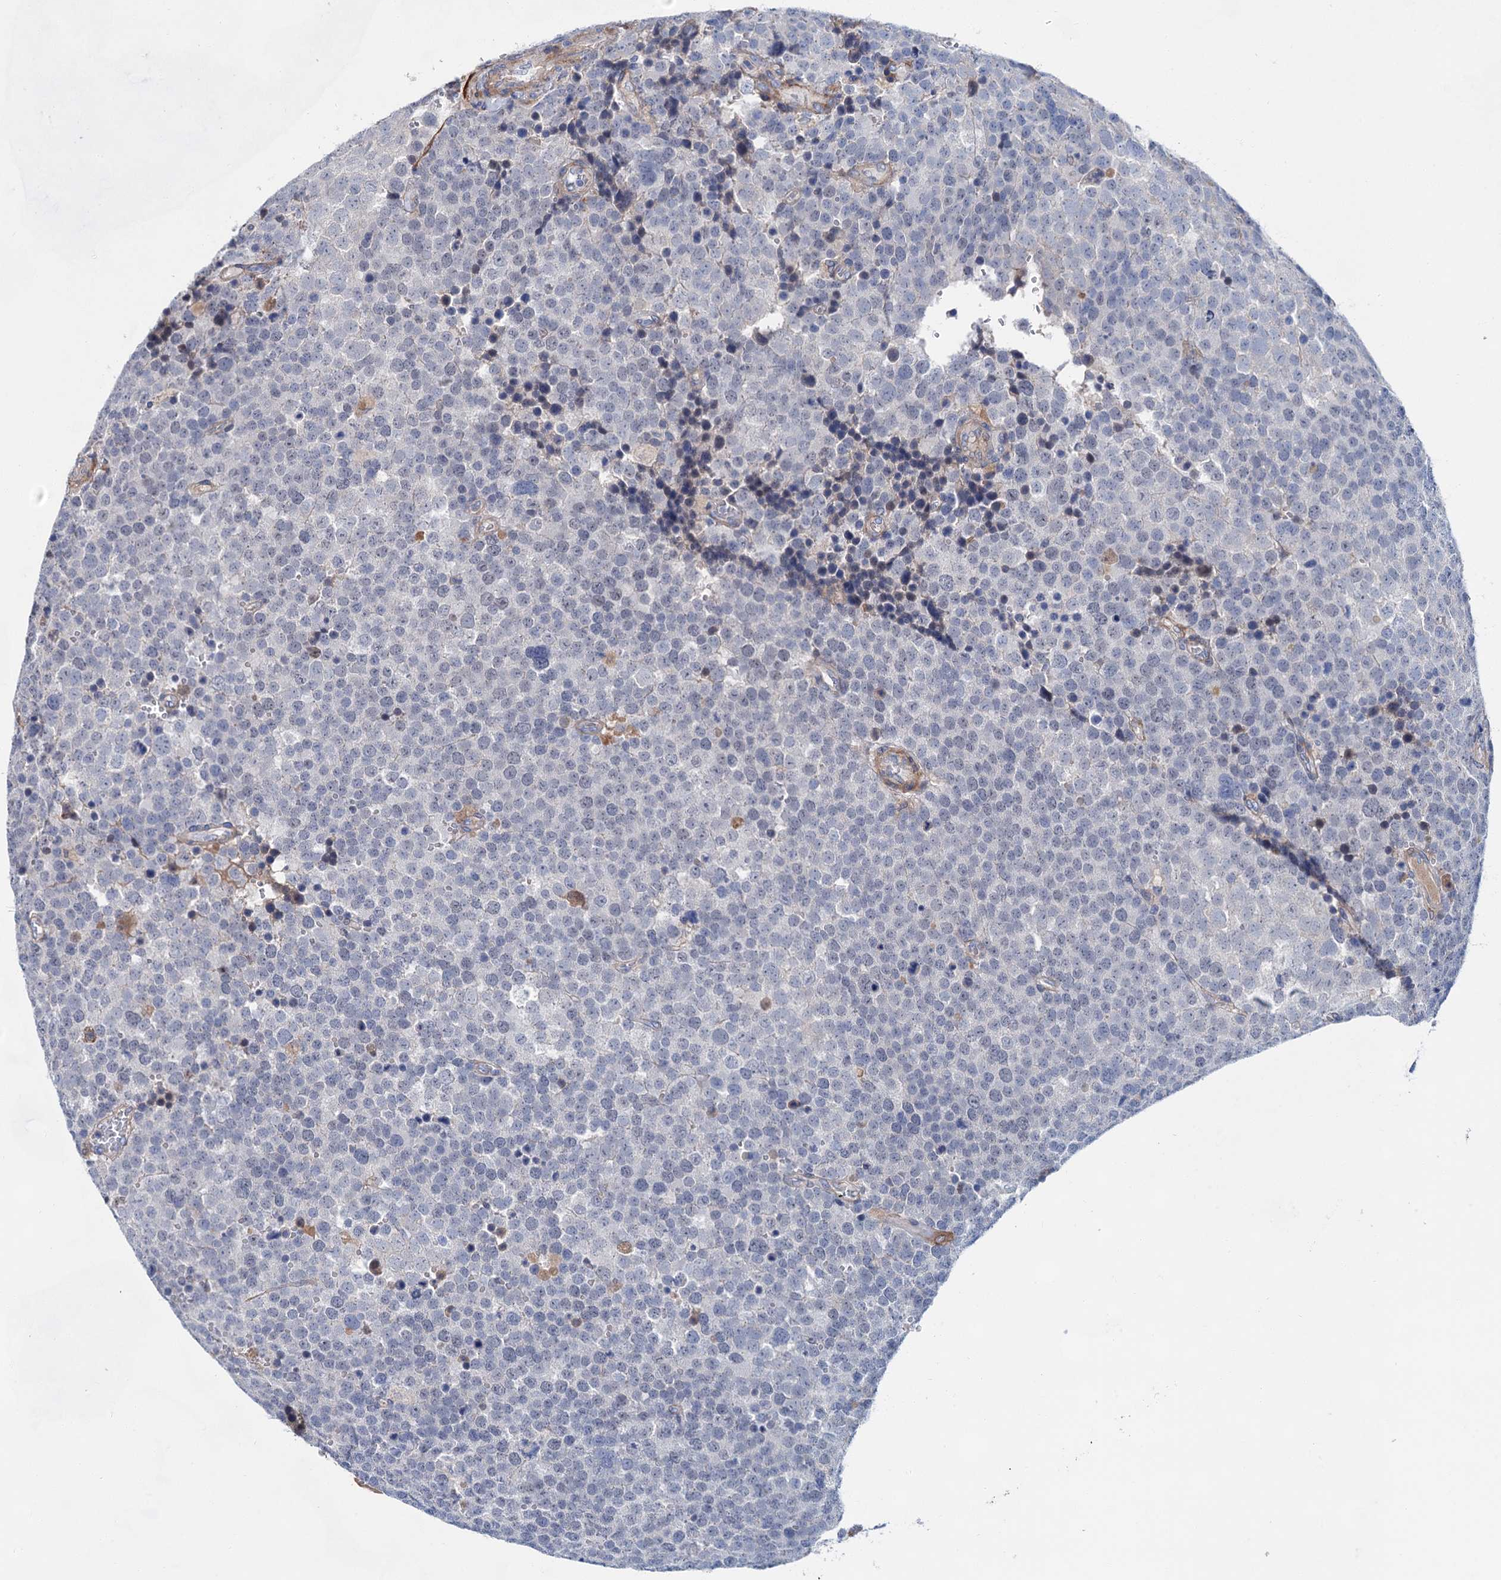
{"staining": {"intensity": "negative", "quantity": "none", "location": "none"}, "tissue": "testis cancer", "cell_type": "Tumor cells", "image_type": "cancer", "snomed": [{"axis": "morphology", "description": "Seminoma, NOS"}, {"axis": "topography", "description": "Testis"}], "caption": "This is an IHC histopathology image of human testis cancer (seminoma). There is no positivity in tumor cells.", "gene": "GPR155", "patient": {"sex": "male", "age": 71}}